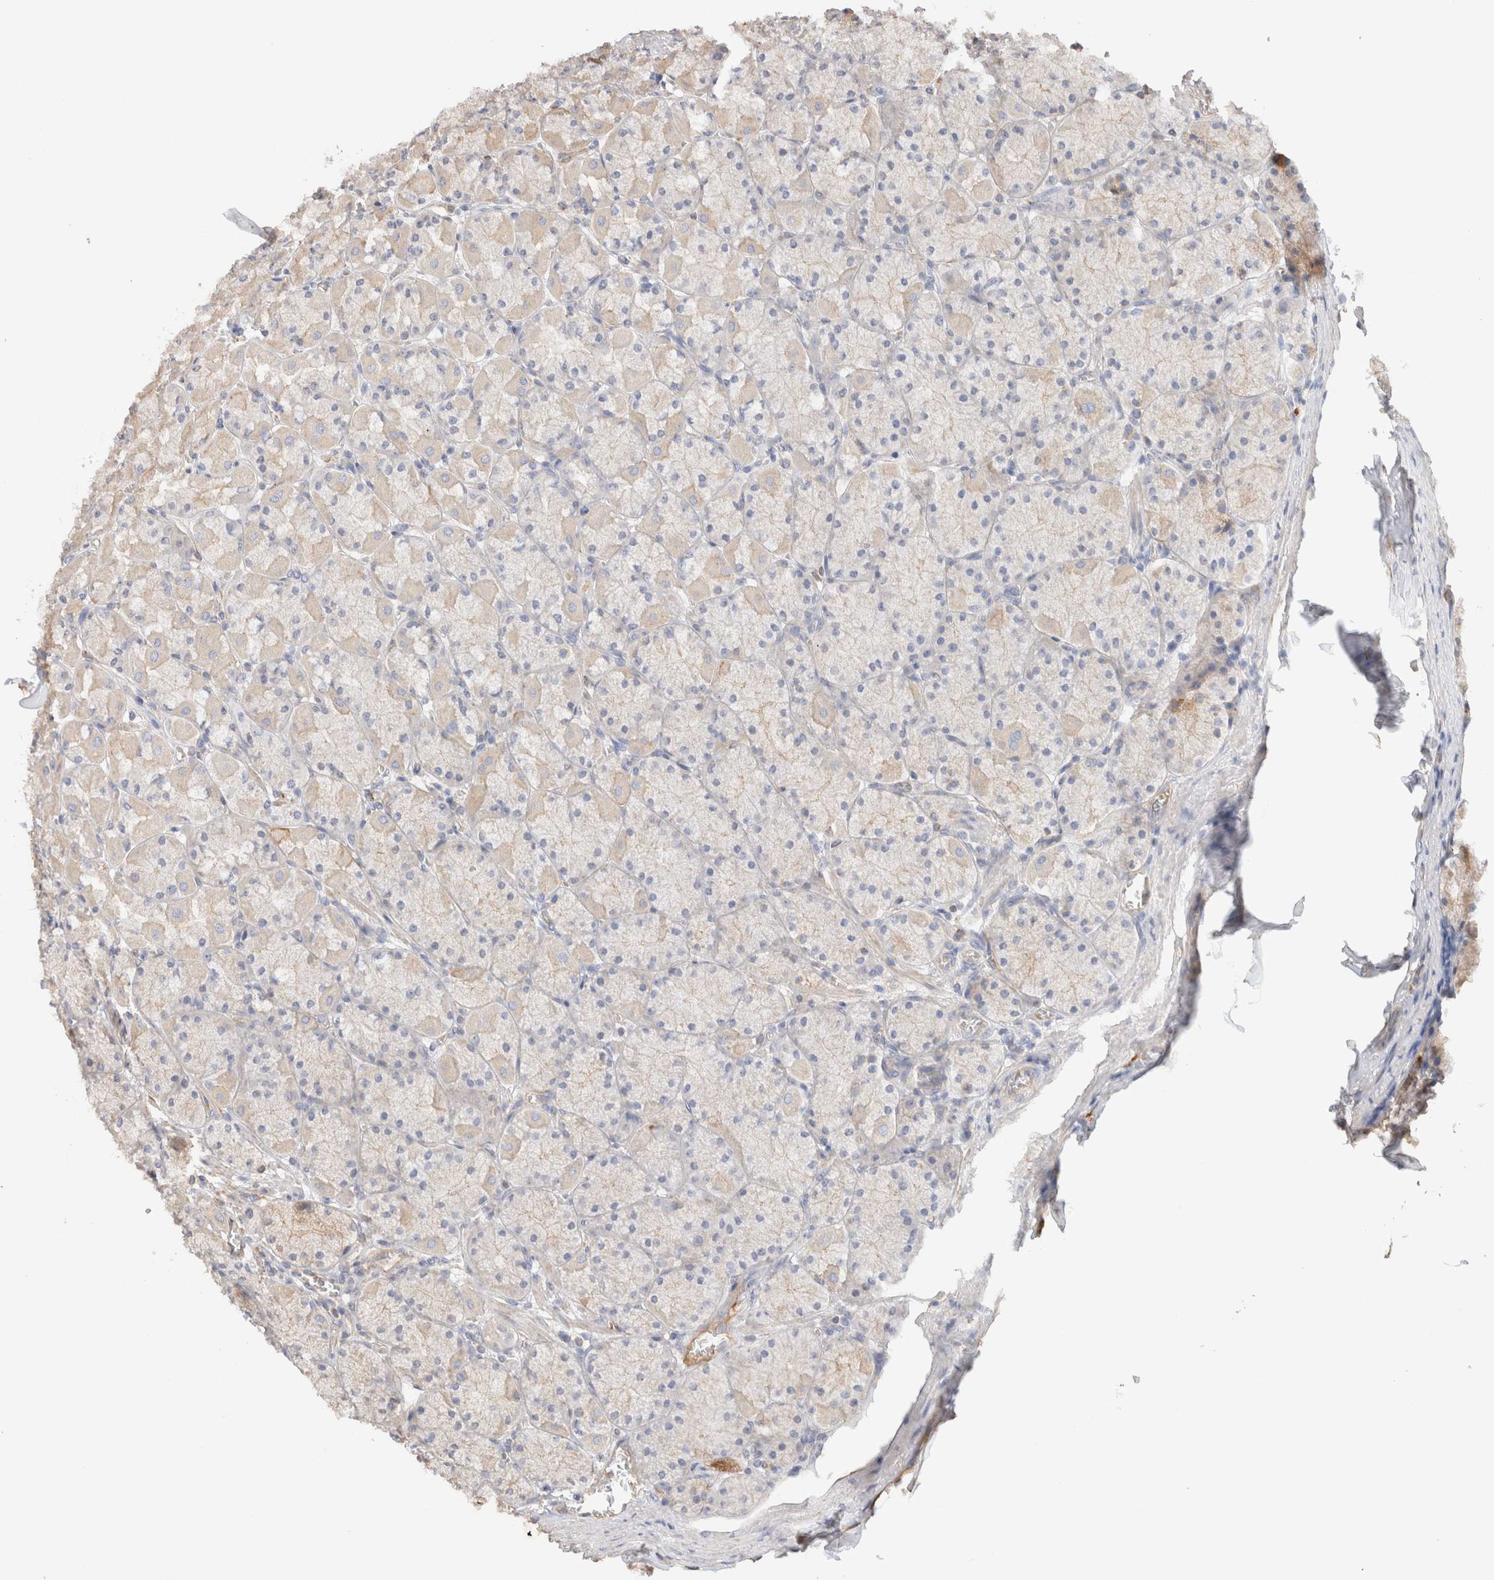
{"staining": {"intensity": "moderate", "quantity": "<25%", "location": "cytoplasmic/membranous"}, "tissue": "stomach", "cell_type": "Glandular cells", "image_type": "normal", "snomed": [{"axis": "morphology", "description": "Normal tissue, NOS"}, {"axis": "topography", "description": "Stomach, upper"}], "caption": "Brown immunohistochemical staining in normal human stomach exhibits moderate cytoplasmic/membranous expression in about <25% of glandular cells.", "gene": "PROS1", "patient": {"sex": "female", "age": 56}}